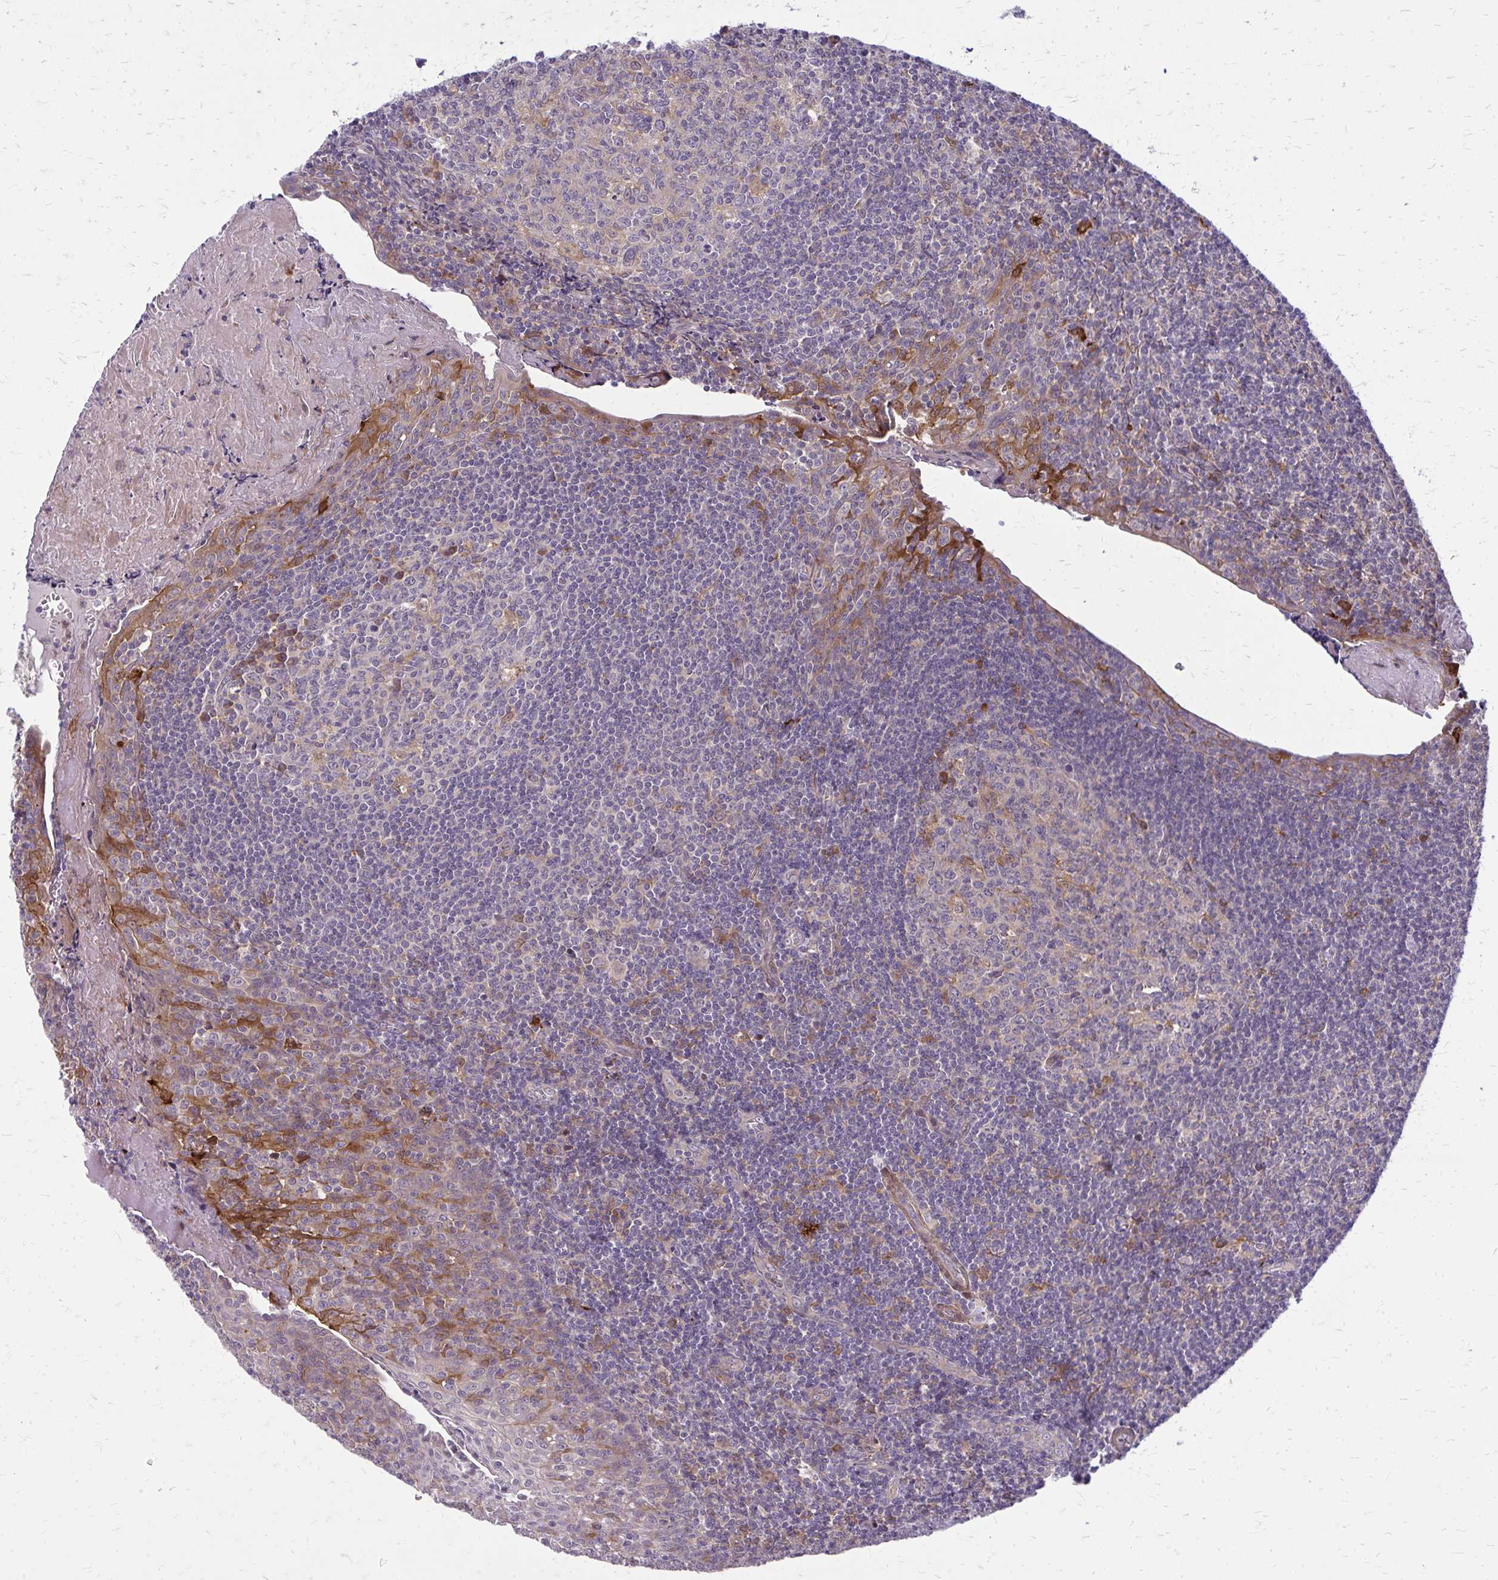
{"staining": {"intensity": "moderate", "quantity": "<25%", "location": "cytoplasmic/membranous"}, "tissue": "tonsil", "cell_type": "Germinal center cells", "image_type": "normal", "snomed": [{"axis": "morphology", "description": "Normal tissue, NOS"}, {"axis": "morphology", "description": "Inflammation, NOS"}, {"axis": "topography", "description": "Tonsil"}], "caption": "Immunohistochemistry (IHC) (DAB (3,3'-diaminobenzidine)) staining of normal human tonsil demonstrates moderate cytoplasmic/membranous protein staining in approximately <25% of germinal center cells. The staining is performed using DAB brown chromogen to label protein expression. The nuclei are counter-stained blue using hematoxylin.", "gene": "OXNAD1", "patient": {"sex": "female", "age": 31}}